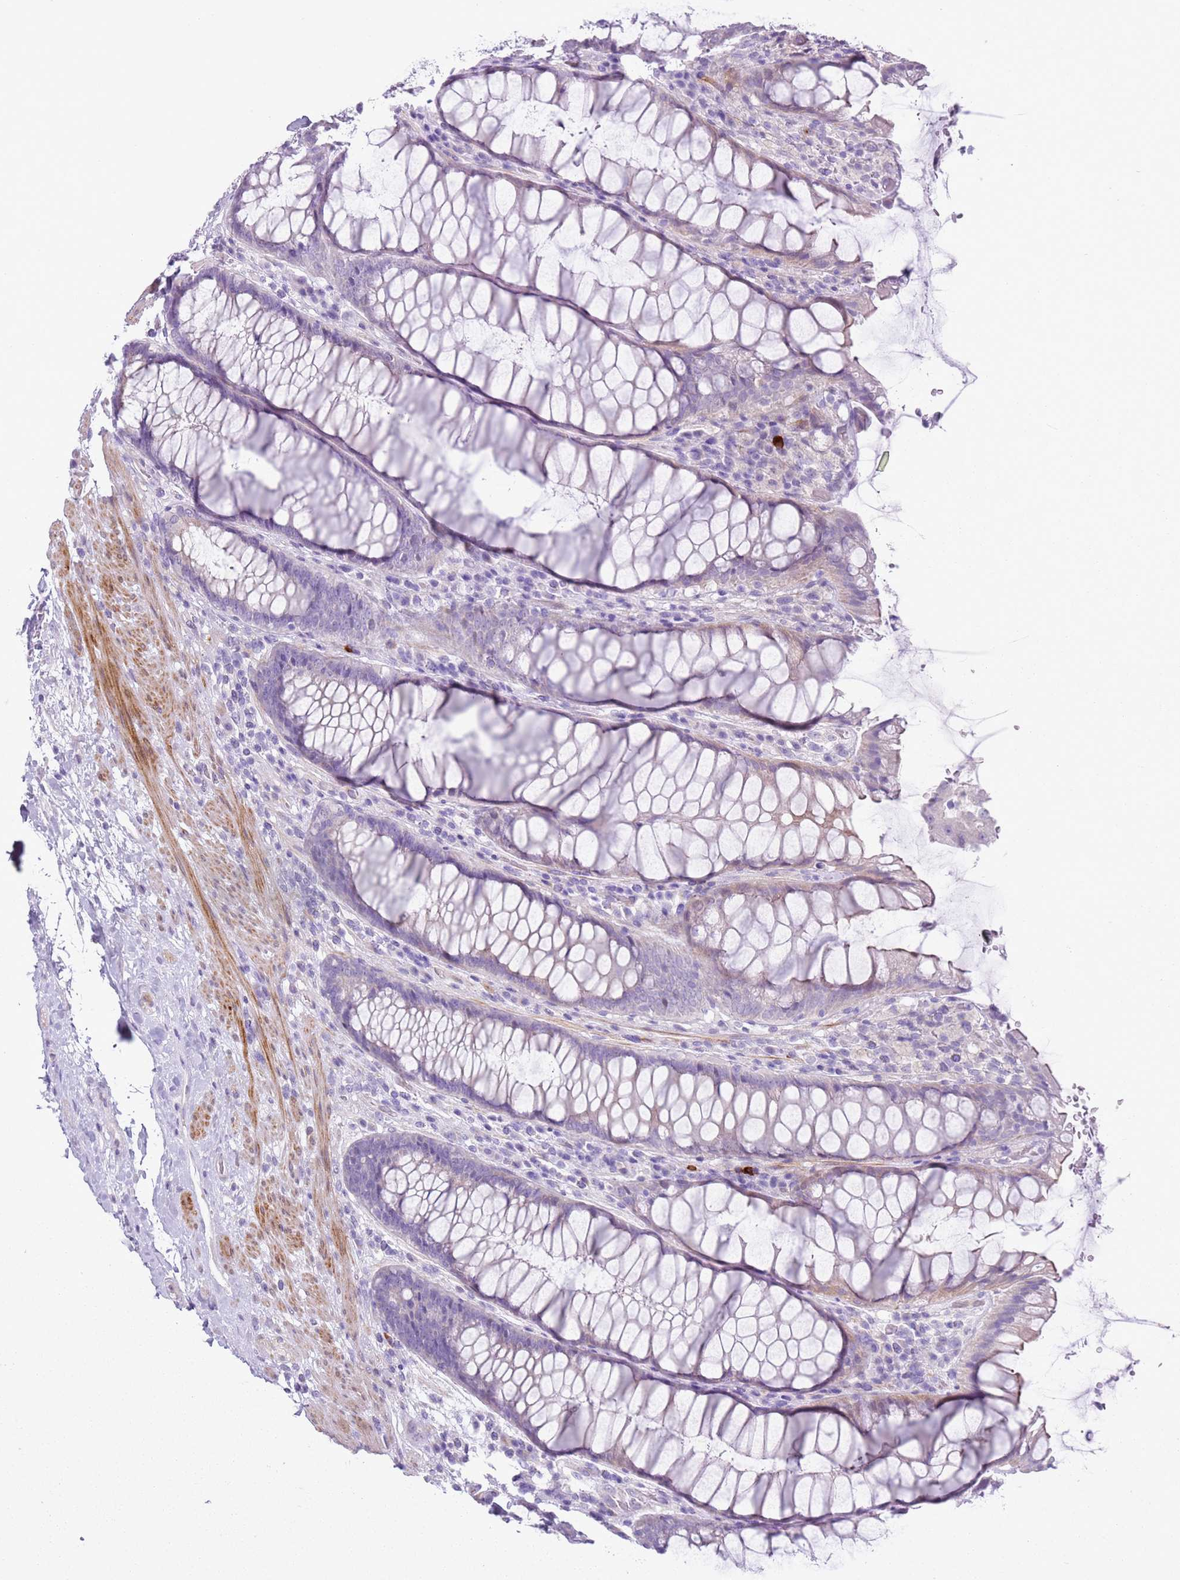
{"staining": {"intensity": "weak", "quantity": "<25%", "location": "cytoplasmic/membranous"}, "tissue": "rectum", "cell_type": "Glandular cells", "image_type": "normal", "snomed": [{"axis": "morphology", "description": "Normal tissue, NOS"}, {"axis": "topography", "description": "Rectum"}], "caption": "Glandular cells are negative for protein expression in normal human rectum.", "gene": "ZNF239", "patient": {"sex": "male", "age": 64}}